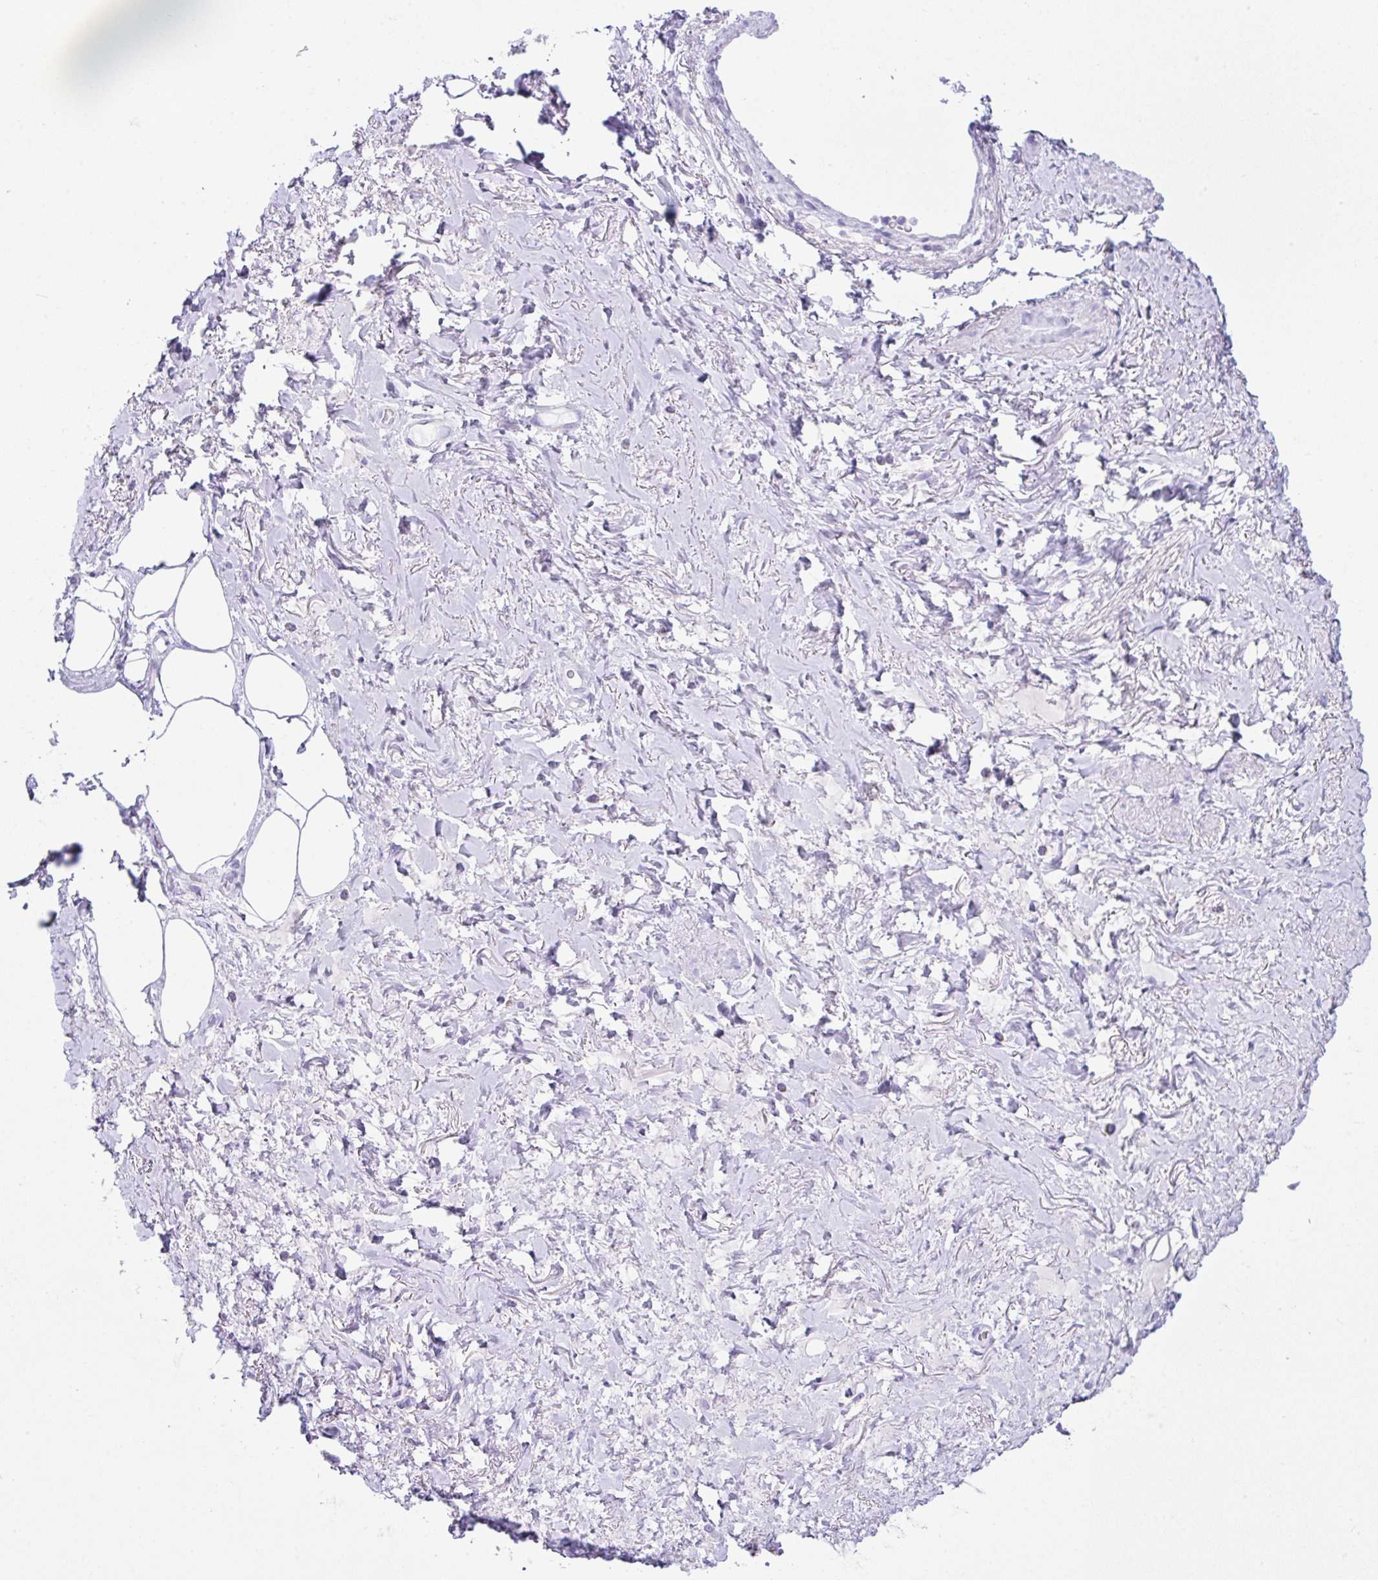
{"staining": {"intensity": "negative", "quantity": "none", "location": "none"}, "tissue": "adipose tissue", "cell_type": "Adipocytes", "image_type": "normal", "snomed": [{"axis": "morphology", "description": "Normal tissue, NOS"}, {"axis": "topography", "description": "Vagina"}, {"axis": "topography", "description": "Peripheral nerve tissue"}], "caption": "IHC micrograph of benign adipose tissue: adipose tissue stained with DAB displays no significant protein expression in adipocytes.", "gene": "LGALS4", "patient": {"sex": "female", "age": 71}}